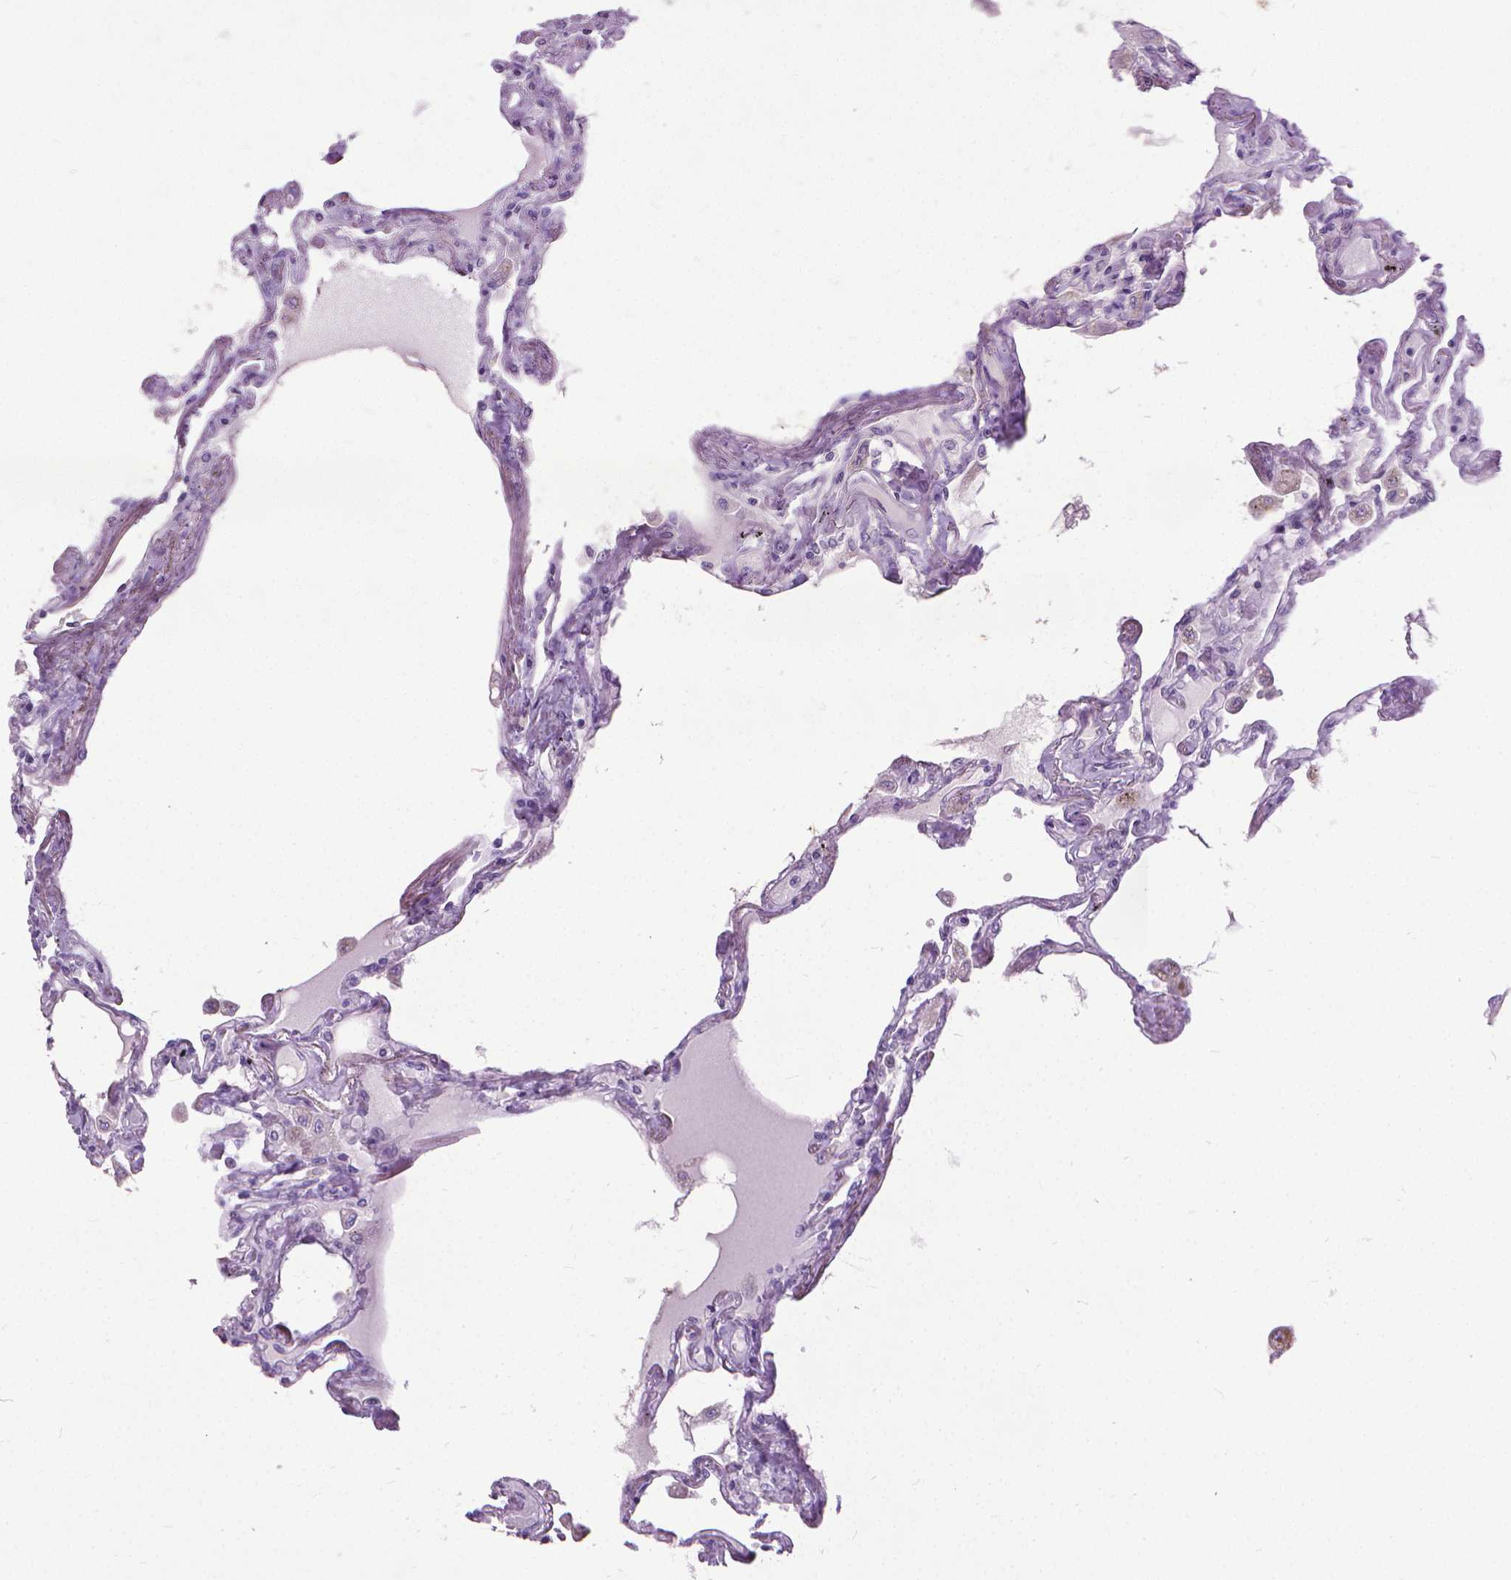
{"staining": {"intensity": "negative", "quantity": "none", "location": "none"}, "tissue": "lung", "cell_type": "Alveolar cells", "image_type": "normal", "snomed": [{"axis": "morphology", "description": "Normal tissue, NOS"}, {"axis": "morphology", "description": "Adenocarcinoma, NOS"}, {"axis": "topography", "description": "Cartilage tissue"}, {"axis": "topography", "description": "Lung"}], "caption": "This is a photomicrograph of immunohistochemistry (IHC) staining of unremarkable lung, which shows no staining in alveolar cells. (DAB IHC visualized using brightfield microscopy, high magnification).", "gene": "KRT5", "patient": {"sex": "female", "age": 67}}